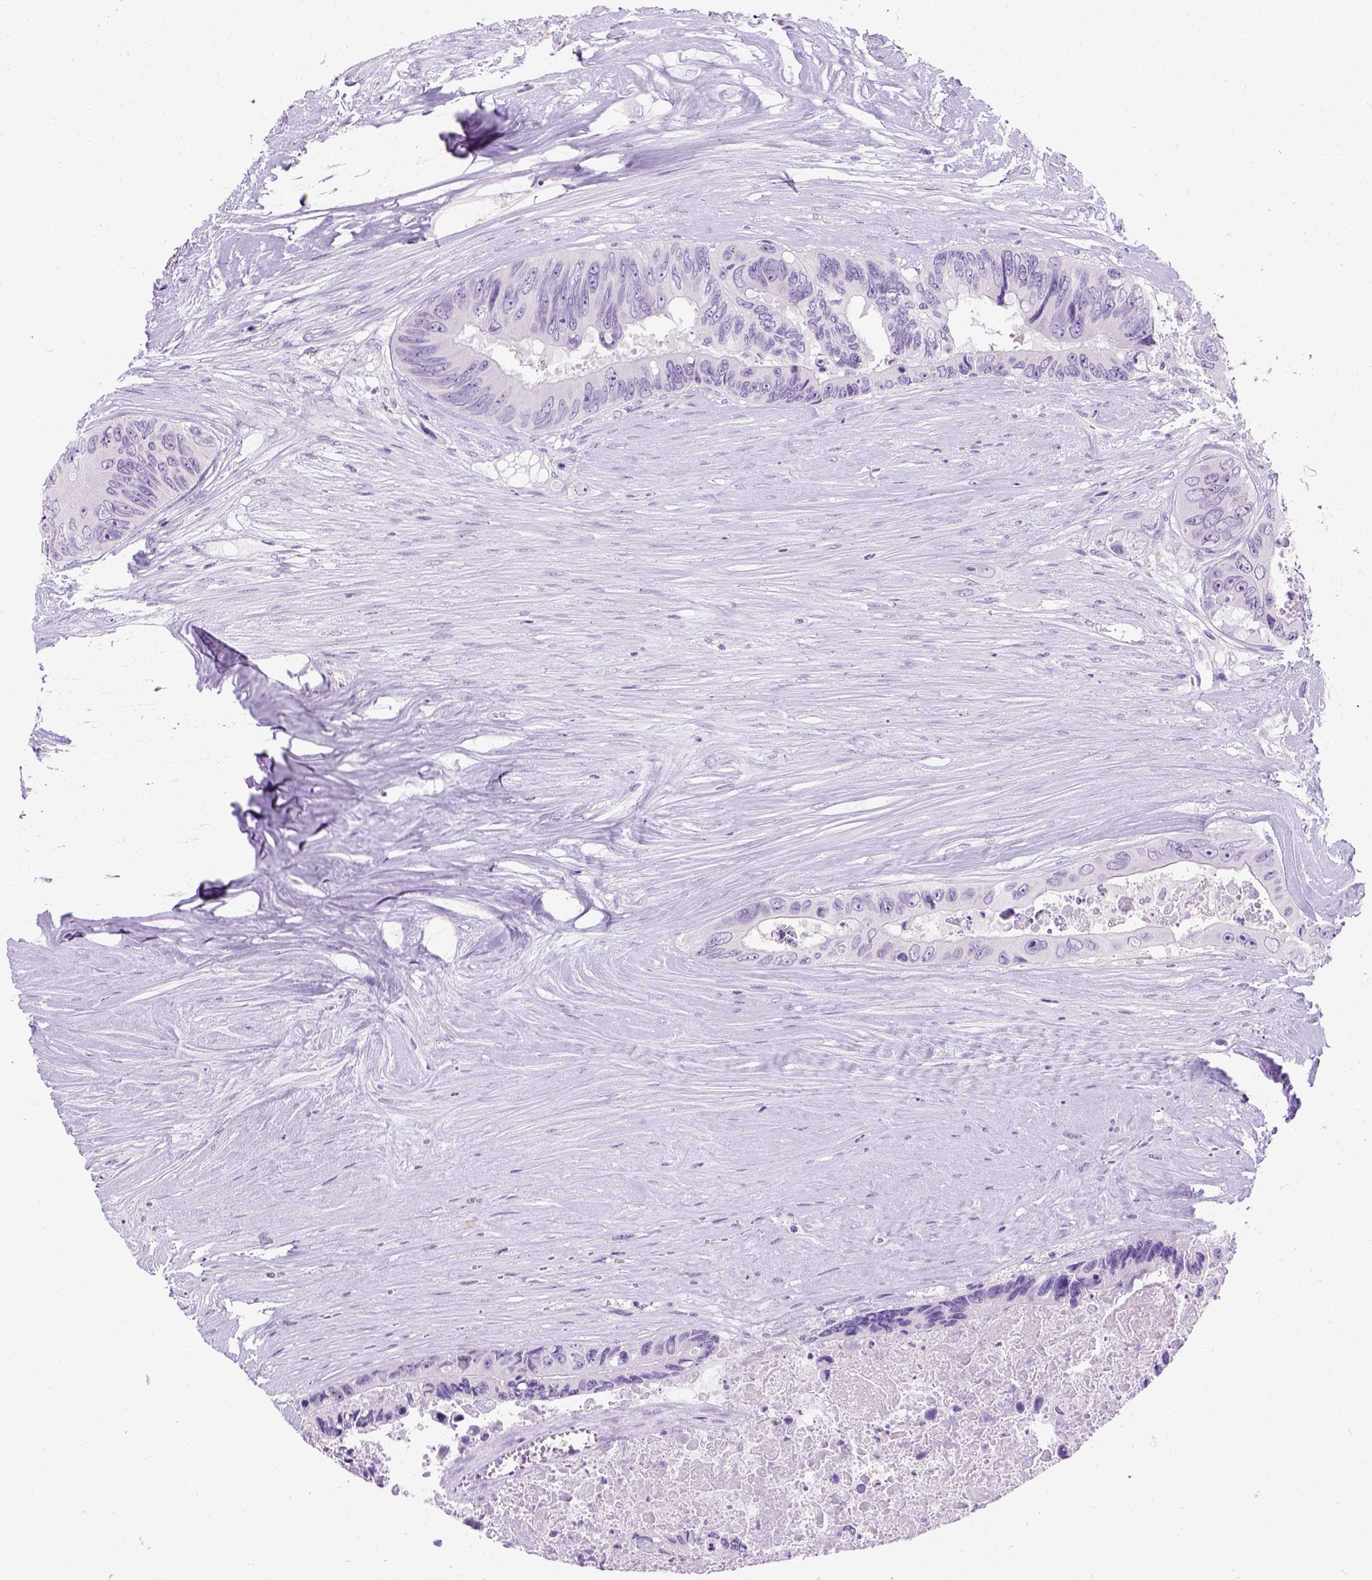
{"staining": {"intensity": "negative", "quantity": "none", "location": "none"}, "tissue": "colorectal cancer", "cell_type": "Tumor cells", "image_type": "cancer", "snomed": [{"axis": "morphology", "description": "Adenocarcinoma, NOS"}, {"axis": "topography", "description": "Colon"}], "caption": "An immunohistochemistry (IHC) image of colorectal cancer (adenocarcinoma) is shown. There is no staining in tumor cells of colorectal cancer (adenocarcinoma).", "gene": "TMEM38A", "patient": {"sex": "female", "age": 48}}